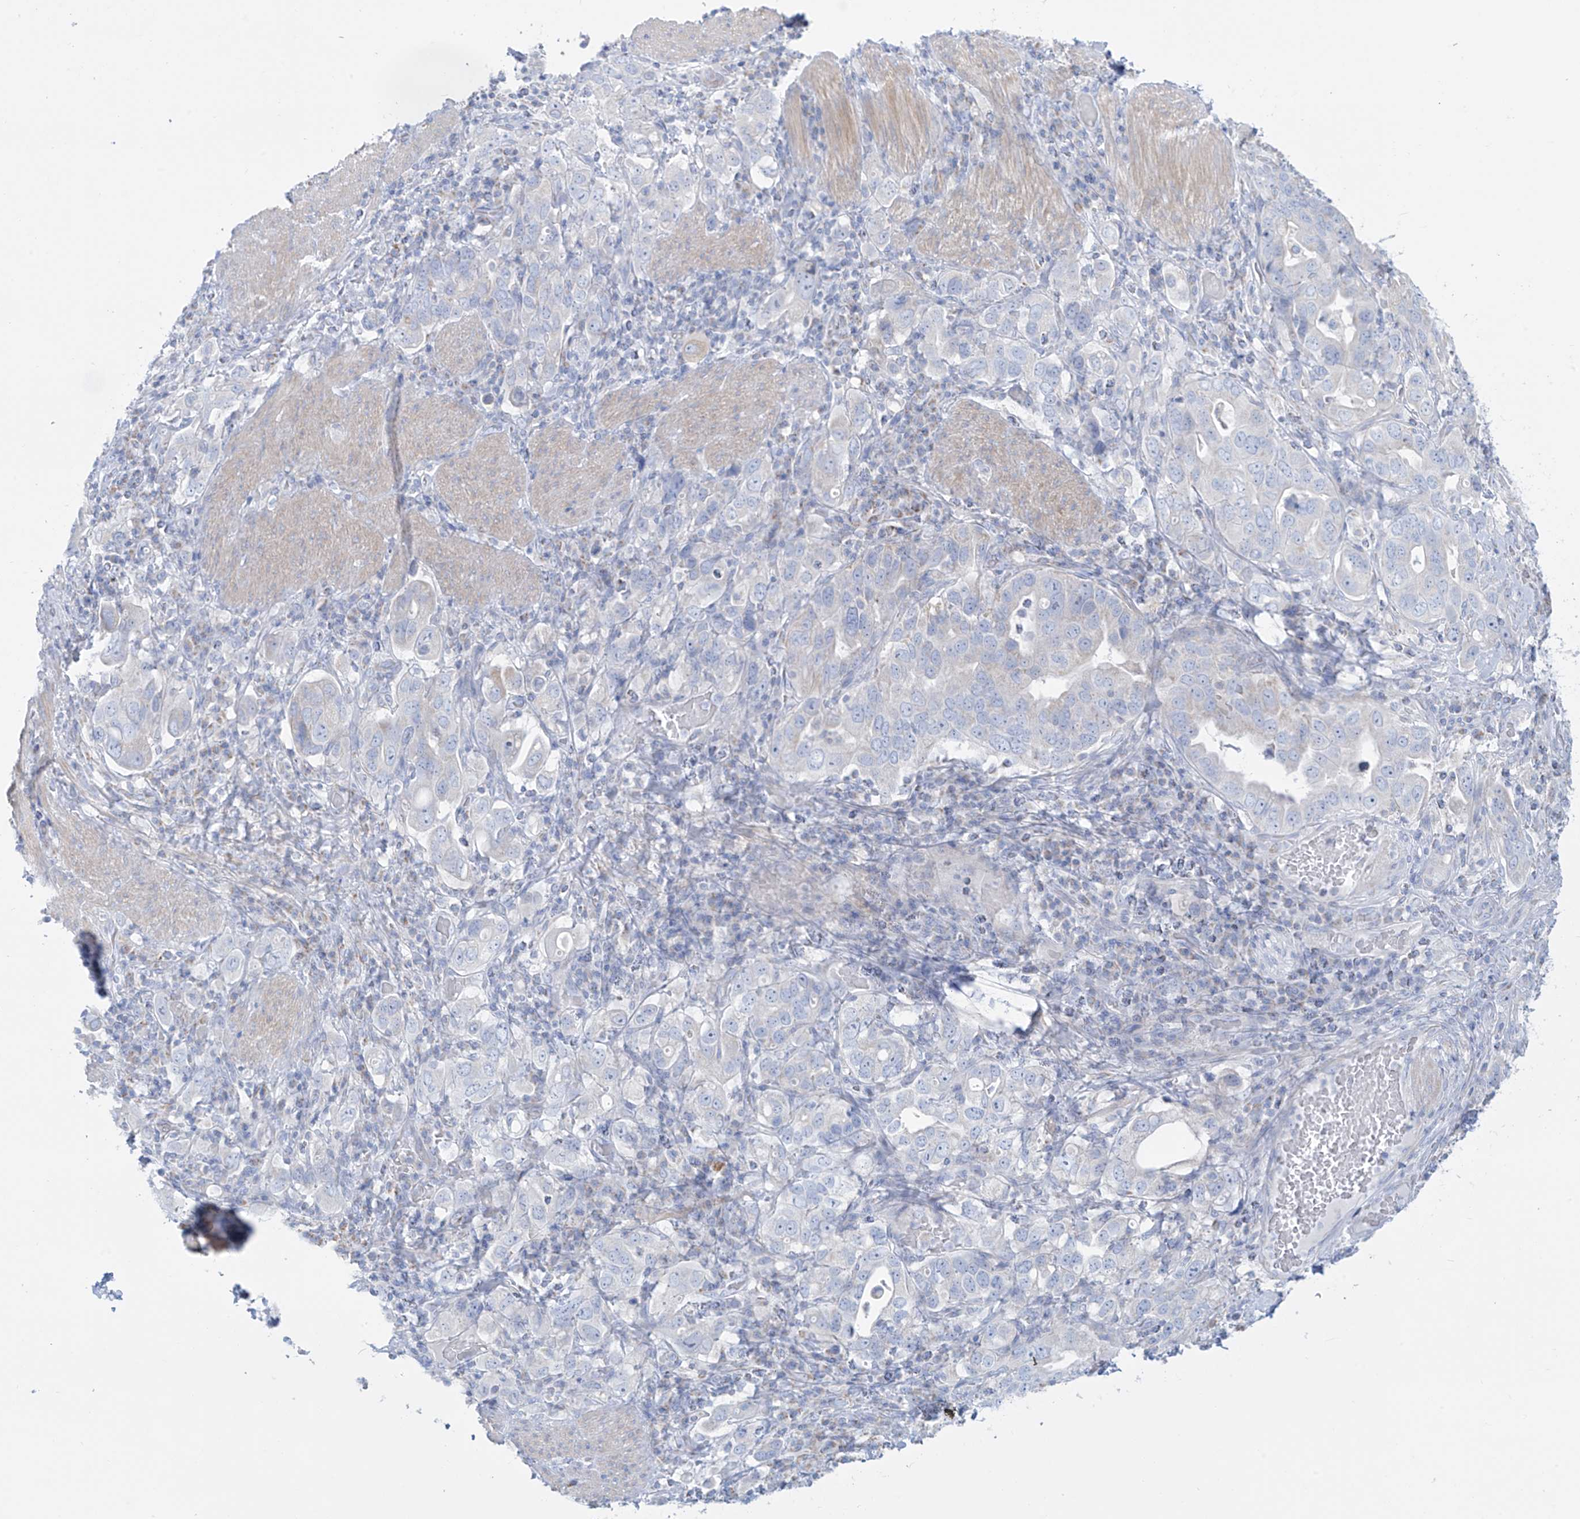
{"staining": {"intensity": "negative", "quantity": "none", "location": "none"}, "tissue": "stomach cancer", "cell_type": "Tumor cells", "image_type": "cancer", "snomed": [{"axis": "morphology", "description": "Adenocarcinoma, NOS"}, {"axis": "topography", "description": "Stomach, upper"}], "caption": "IHC photomicrograph of neoplastic tissue: stomach cancer (adenocarcinoma) stained with DAB demonstrates no significant protein expression in tumor cells. The staining was performed using DAB to visualize the protein expression in brown, while the nuclei were stained in blue with hematoxylin (Magnification: 20x).", "gene": "SLC26A3", "patient": {"sex": "male", "age": 62}}